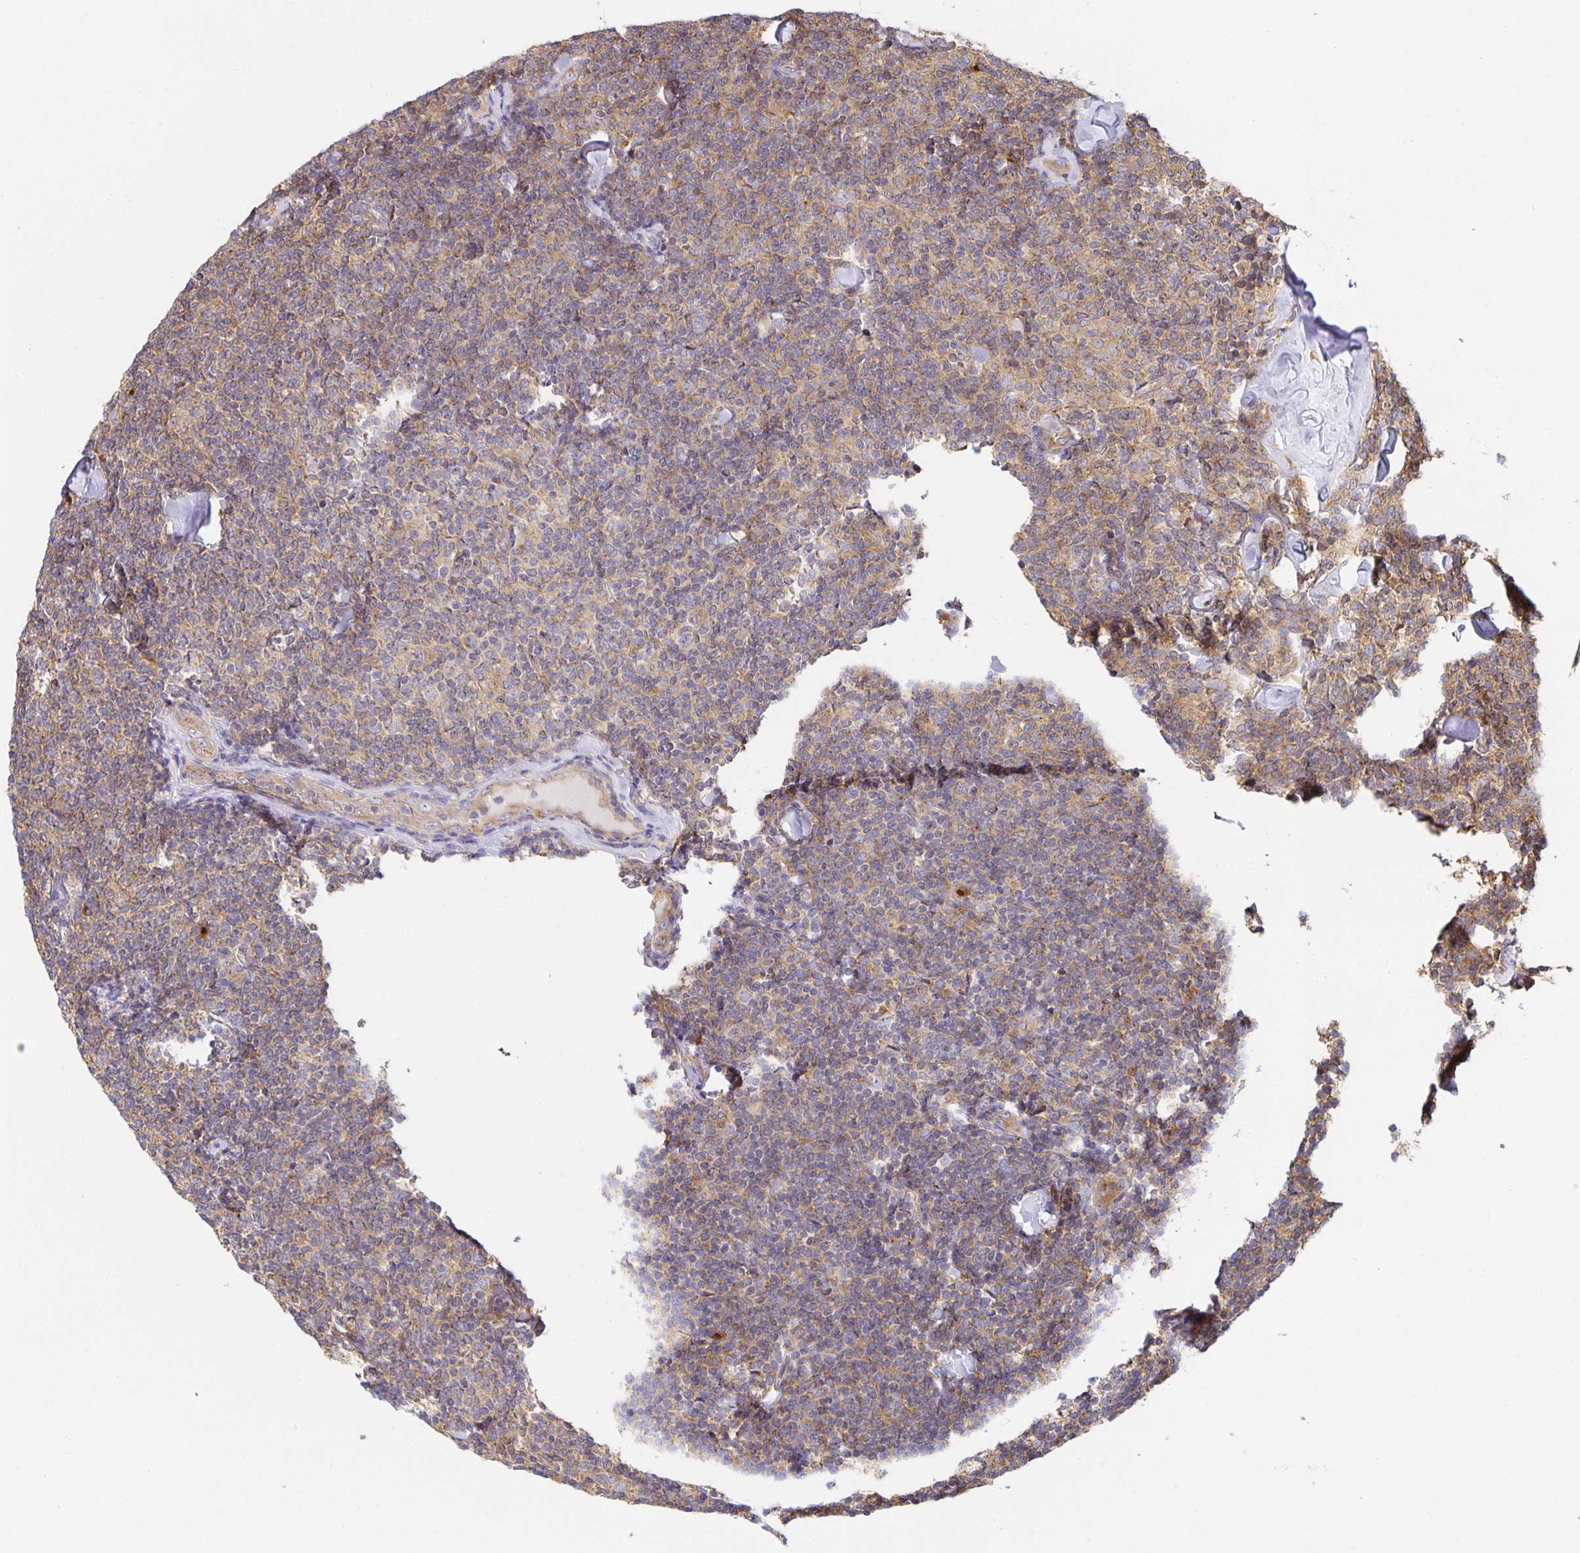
{"staining": {"intensity": "weak", "quantity": ">75%", "location": "cytoplasmic/membranous"}, "tissue": "lymphoma", "cell_type": "Tumor cells", "image_type": "cancer", "snomed": [{"axis": "morphology", "description": "Malignant lymphoma, non-Hodgkin's type, Low grade"}, {"axis": "topography", "description": "Lymph node"}], "caption": "Immunohistochemistry of lymphoma exhibits low levels of weak cytoplasmic/membranous positivity in about >75% of tumor cells. The protein of interest is shown in brown color, while the nuclei are stained blue.", "gene": "USO1", "patient": {"sex": "female", "age": 56}}